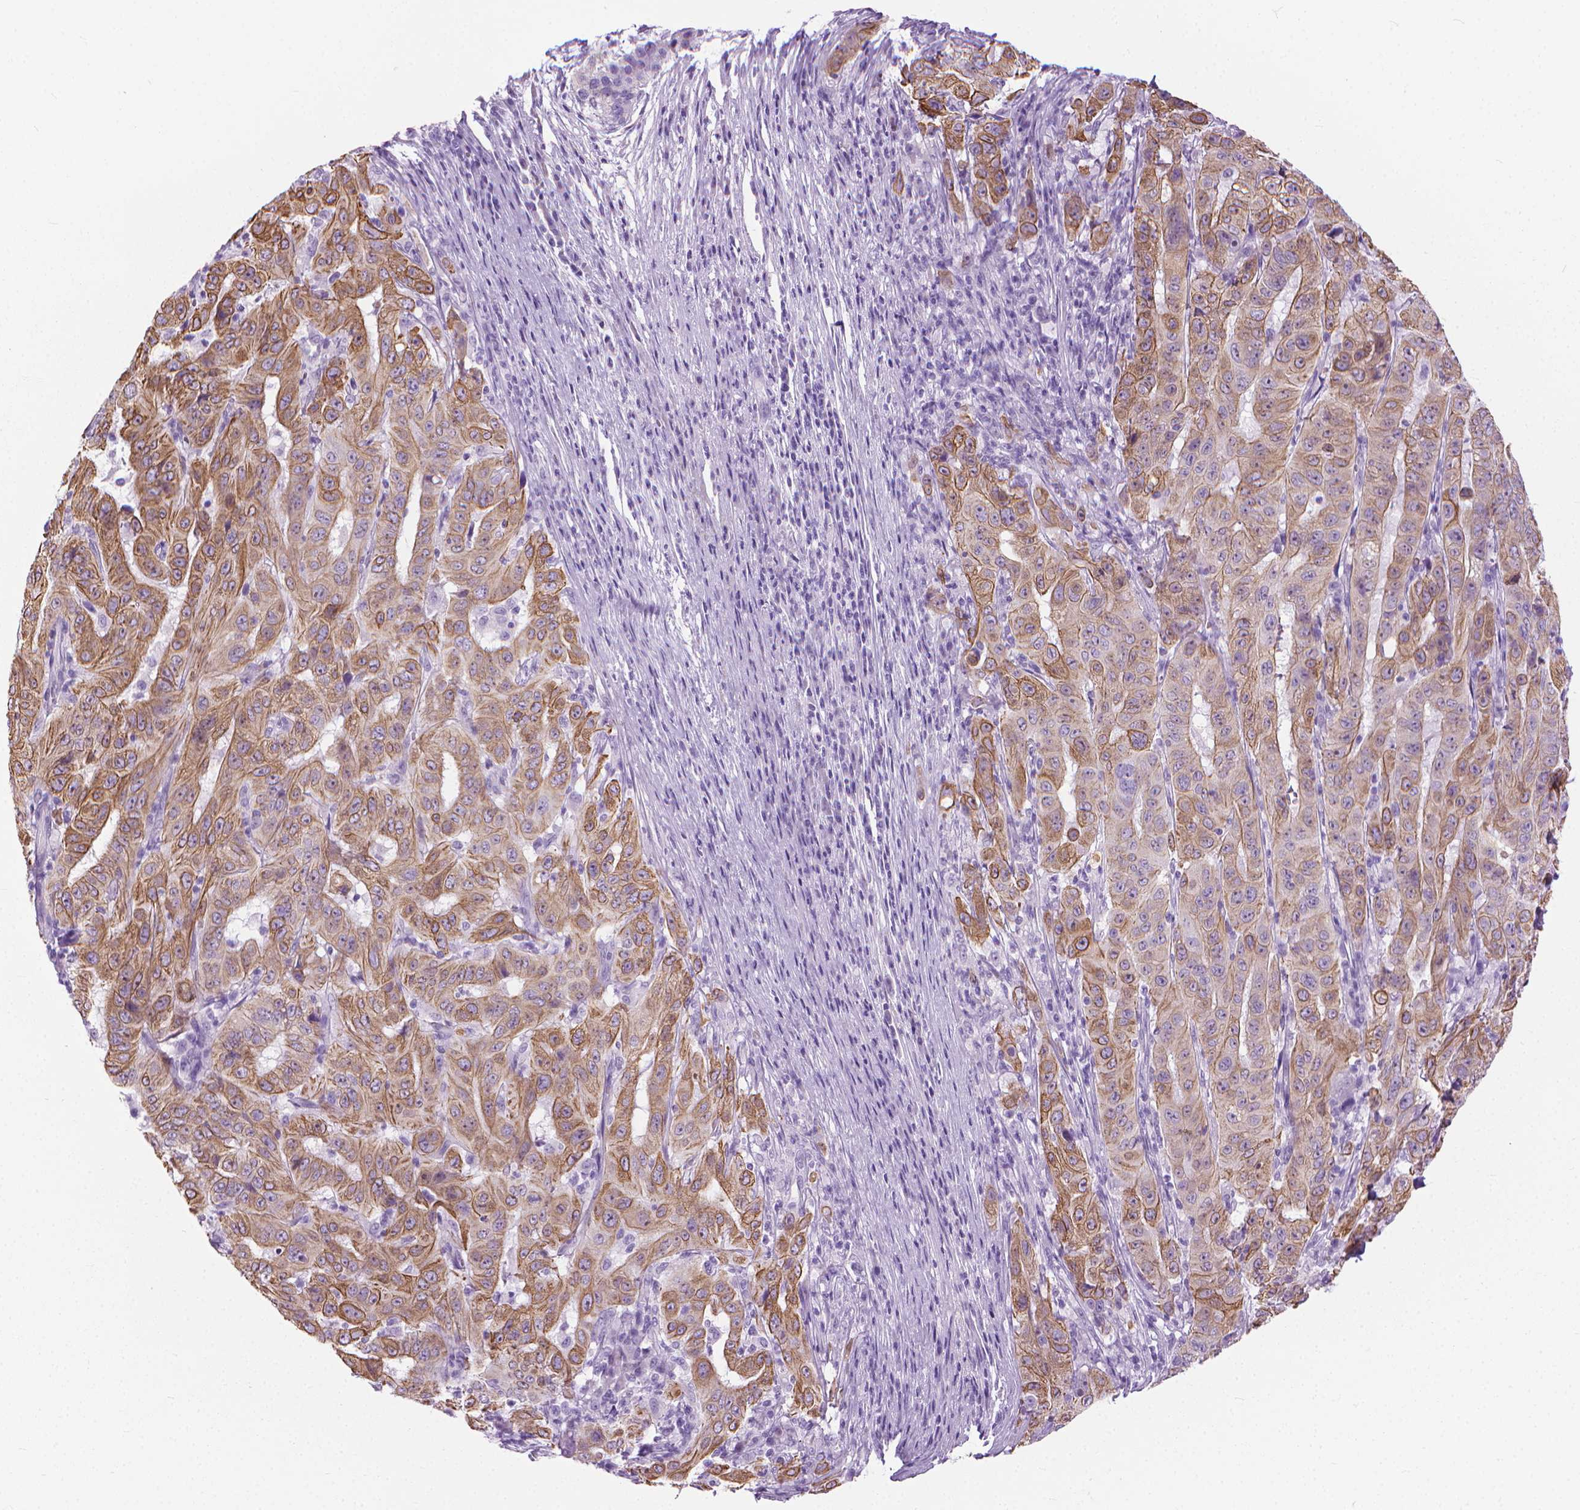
{"staining": {"intensity": "moderate", "quantity": ">75%", "location": "cytoplasmic/membranous"}, "tissue": "pancreatic cancer", "cell_type": "Tumor cells", "image_type": "cancer", "snomed": [{"axis": "morphology", "description": "Adenocarcinoma, NOS"}, {"axis": "topography", "description": "Pancreas"}], "caption": "Tumor cells demonstrate moderate cytoplasmic/membranous positivity in approximately >75% of cells in pancreatic cancer (adenocarcinoma).", "gene": "HTR2B", "patient": {"sex": "male", "age": 63}}